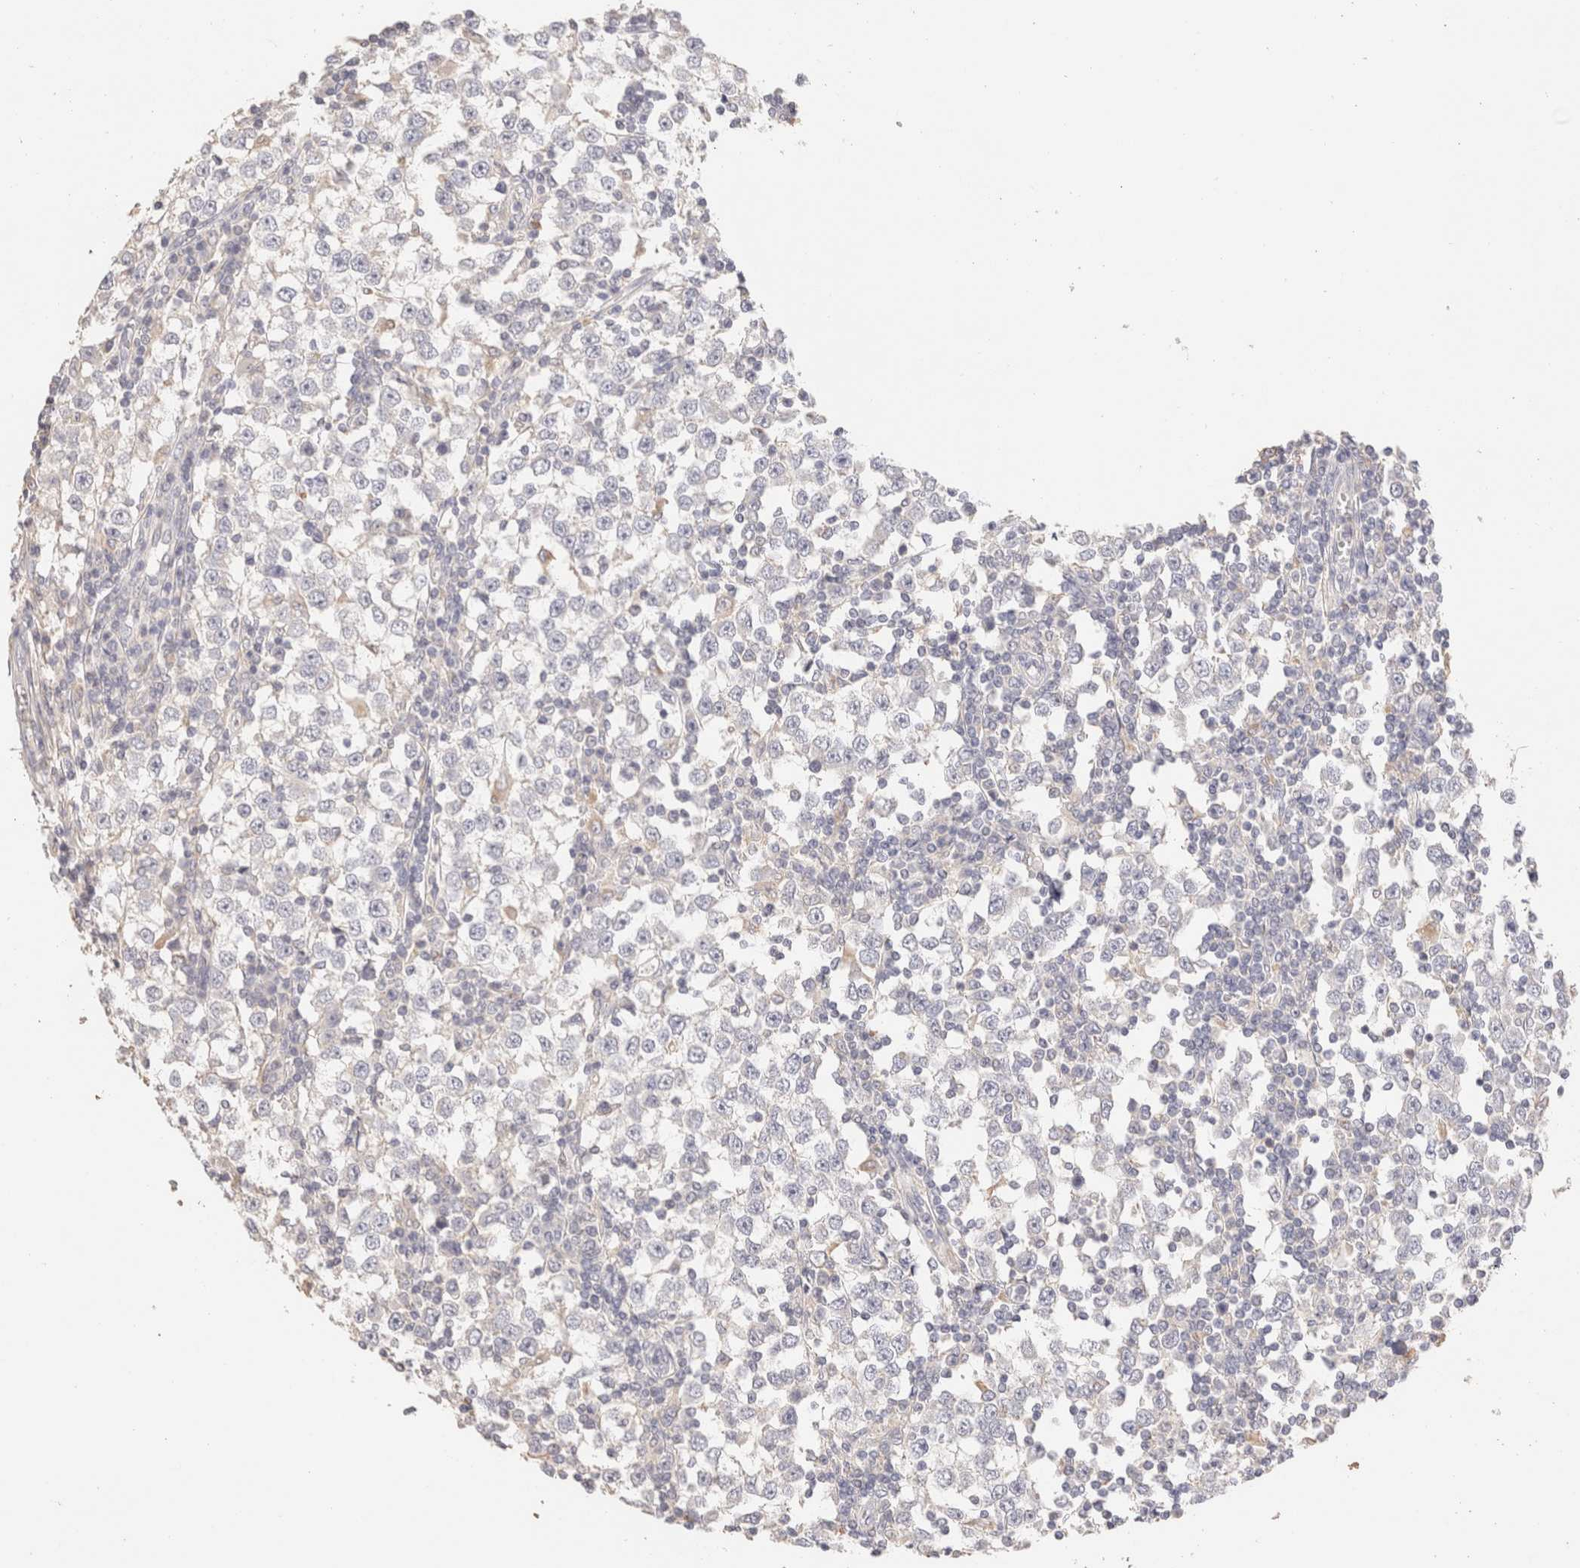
{"staining": {"intensity": "negative", "quantity": "none", "location": "none"}, "tissue": "testis cancer", "cell_type": "Tumor cells", "image_type": "cancer", "snomed": [{"axis": "morphology", "description": "Seminoma, NOS"}, {"axis": "topography", "description": "Testis"}], "caption": "An immunohistochemistry micrograph of seminoma (testis) is shown. There is no staining in tumor cells of seminoma (testis).", "gene": "SCGB2A2", "patient": {"sex": "male", "age": 65}}